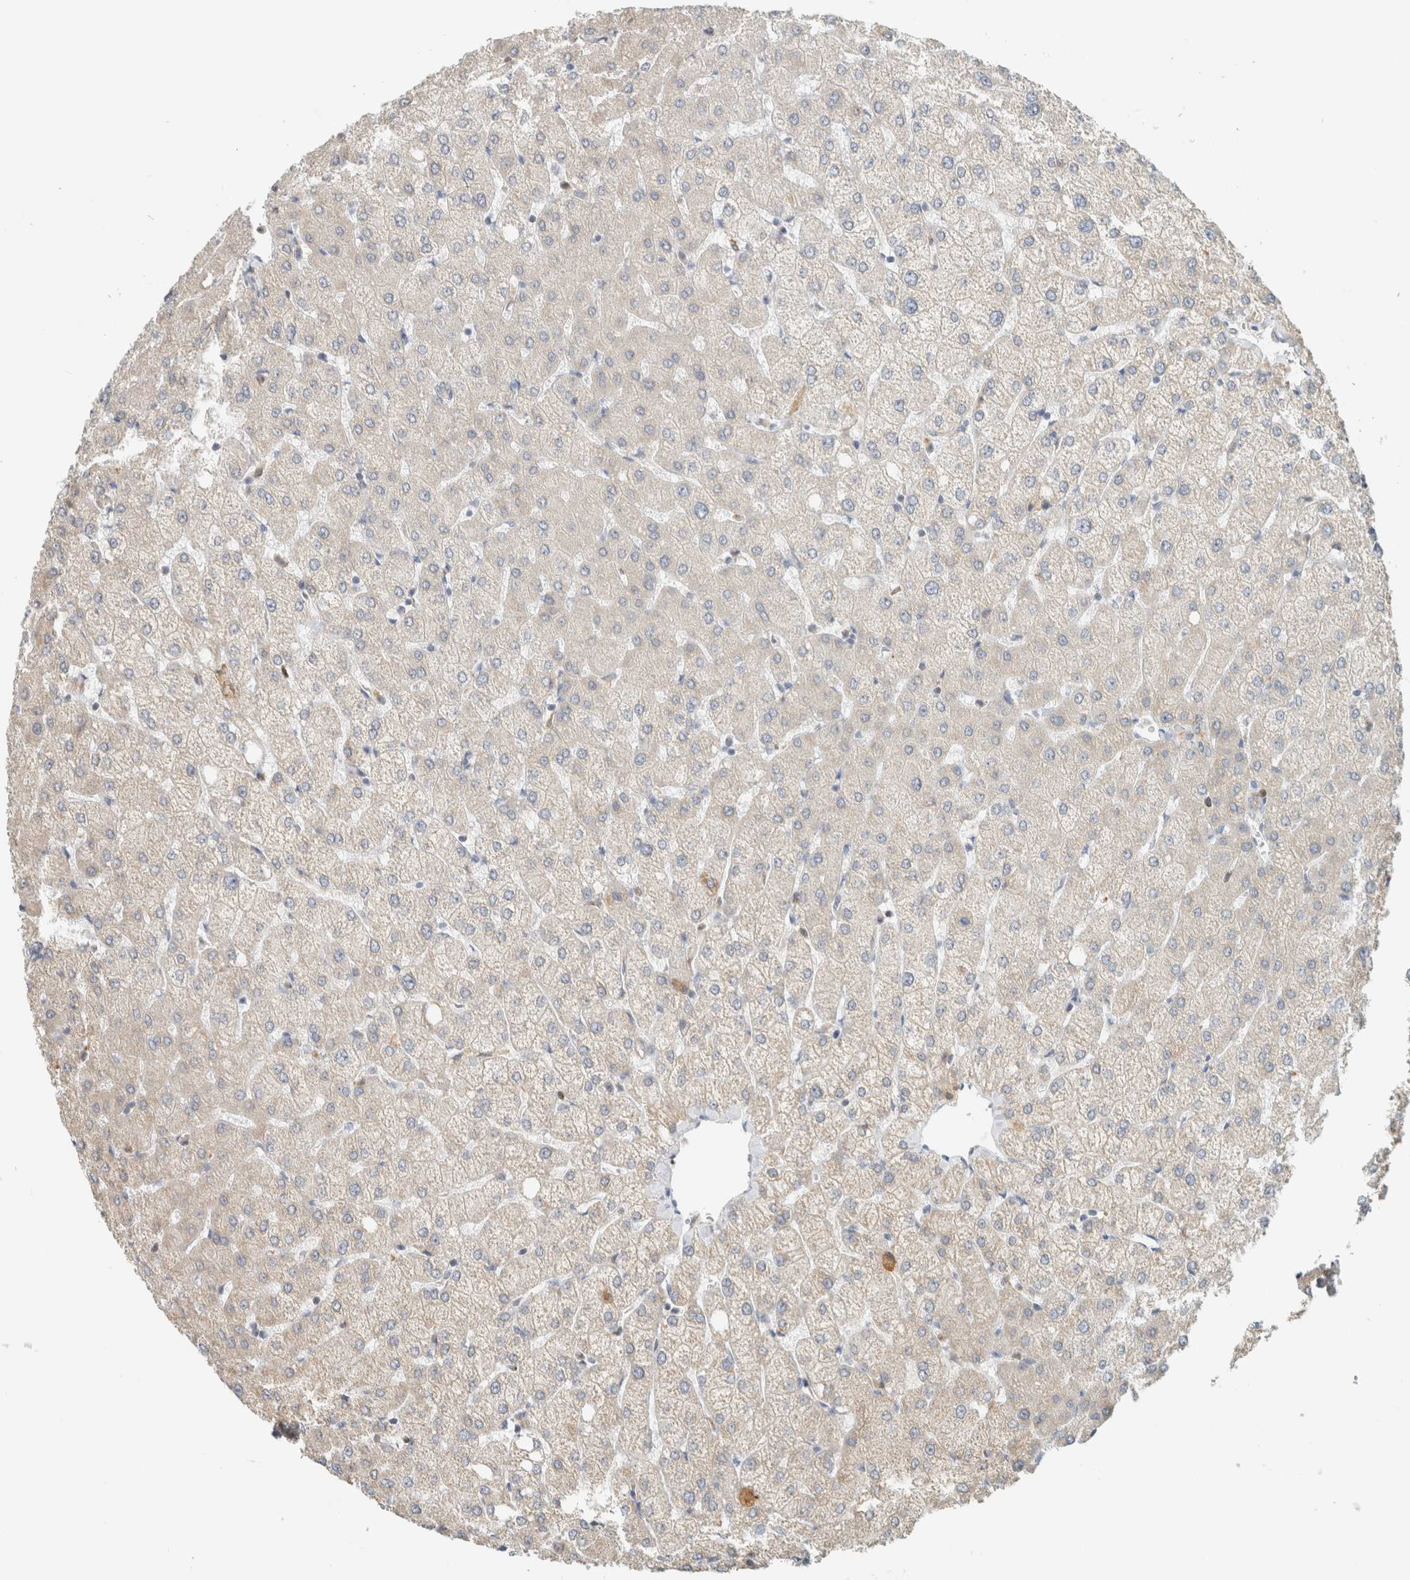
{"staining": {"intensity": "negative", "quantity": "none", "location": "none"}, "tissue": "liver", "cell_type": "Cholangiocytes", "image_type": "normal", "snomed": [{"axis": "morphology", "description": "Normal tissue, NOS"}, {"axis": "topography", "description": "Liver"}], "caption": "IHC image of unremarkable human liver stained for a protein (brown), which displays no expression in cholangiocytes.", "gene": "CAPG", "patient": {"sex": "female", "age": 54}}